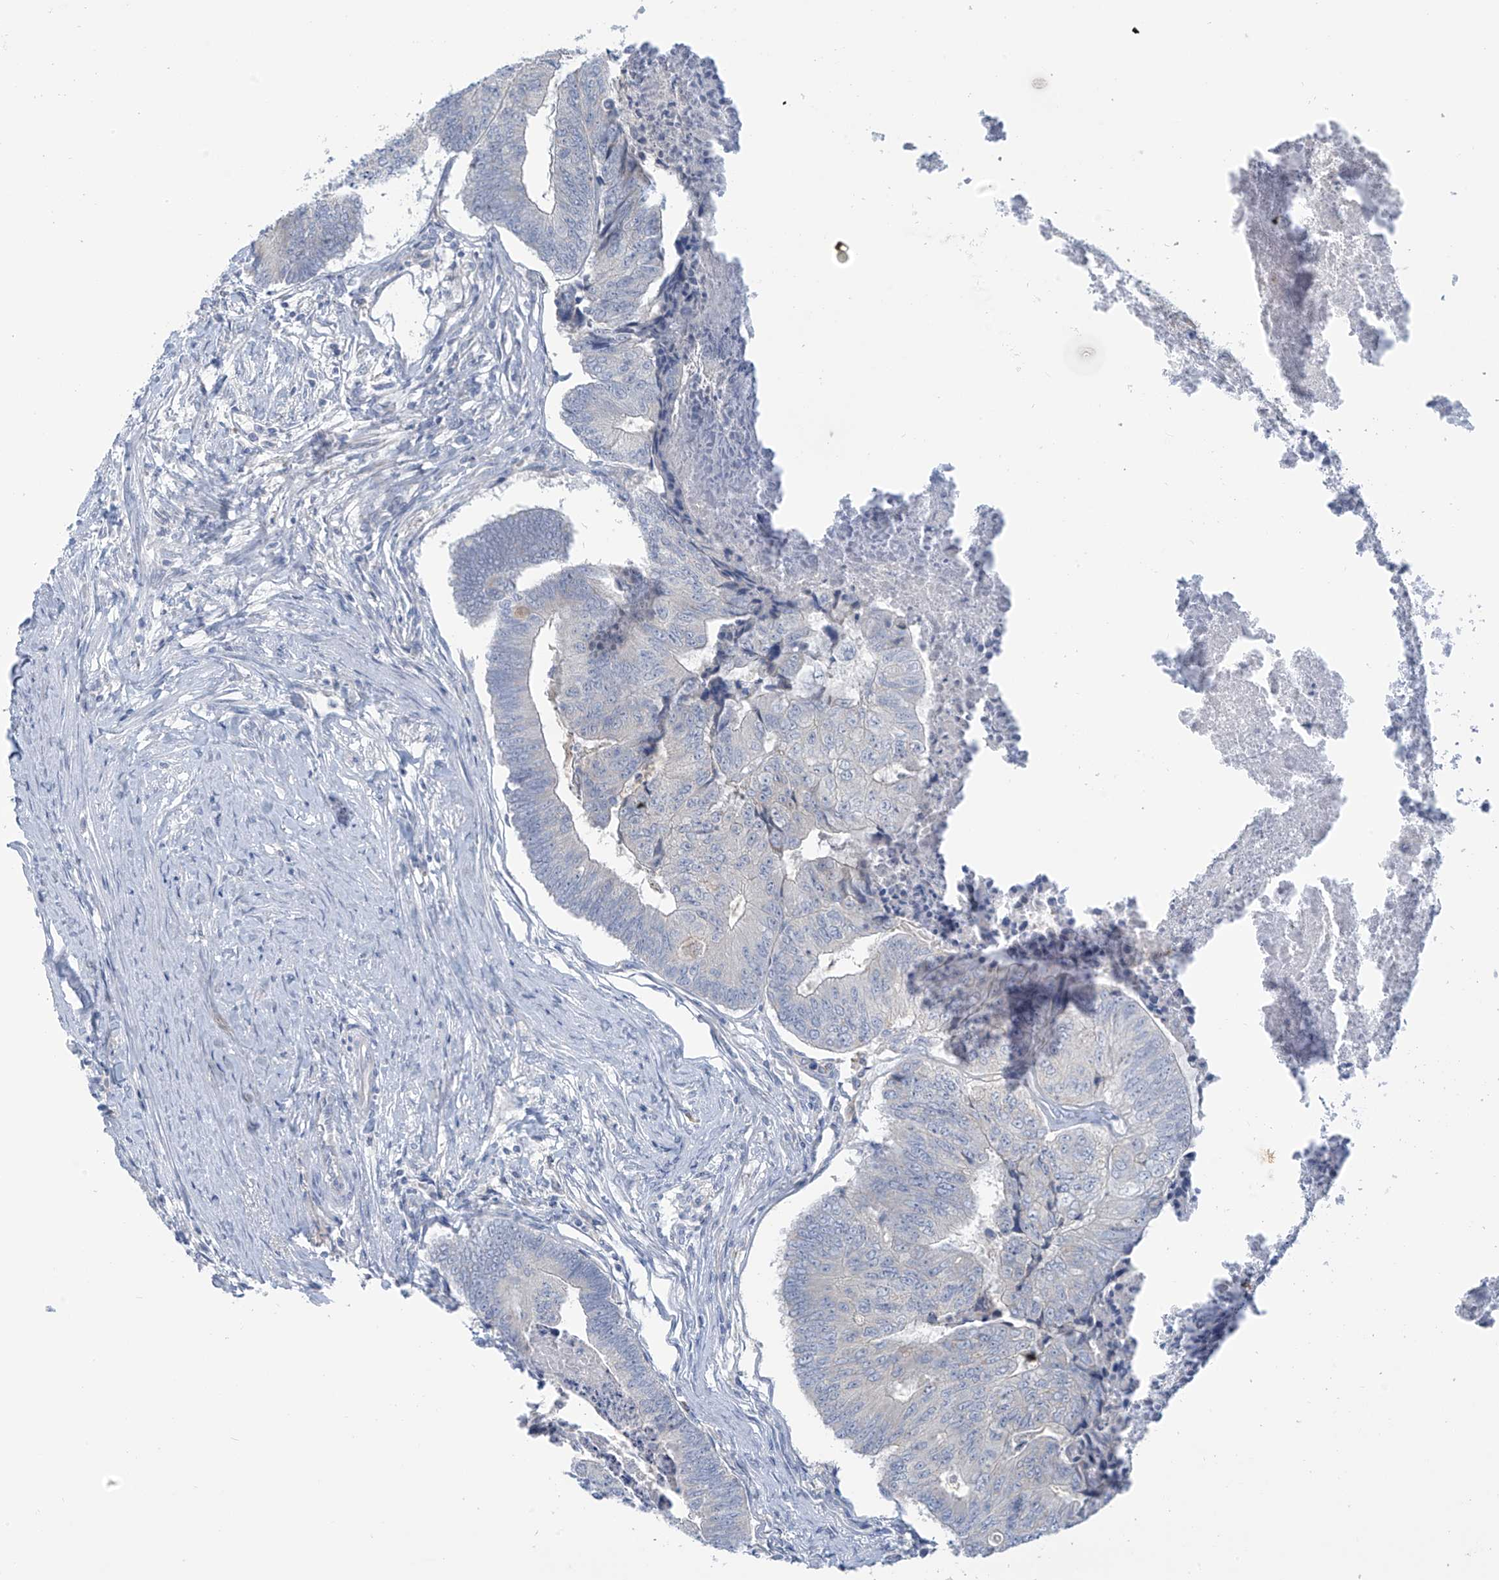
{"staining": {"intensity": "negative", "quantity": "none", "location": "none"}, "tissue": "colorectal cancer", "cell_type": "Tumor cells", "image_type": "cancer", "snomed": [{"axis": "morphology", "description": "Adenocarcinoma, NOS"}, {"axis": "topography", "description": "Colon"}], "caption": "The histopathology image displays no significant staining in tumor cells of colorectal cancer. (Brightfield microscopy of DAB (3,3'-diaminobenzidine) IHC at high magnification).", "gene": "SLC6A12", "patient": {"sex": "female", "age": 67}}